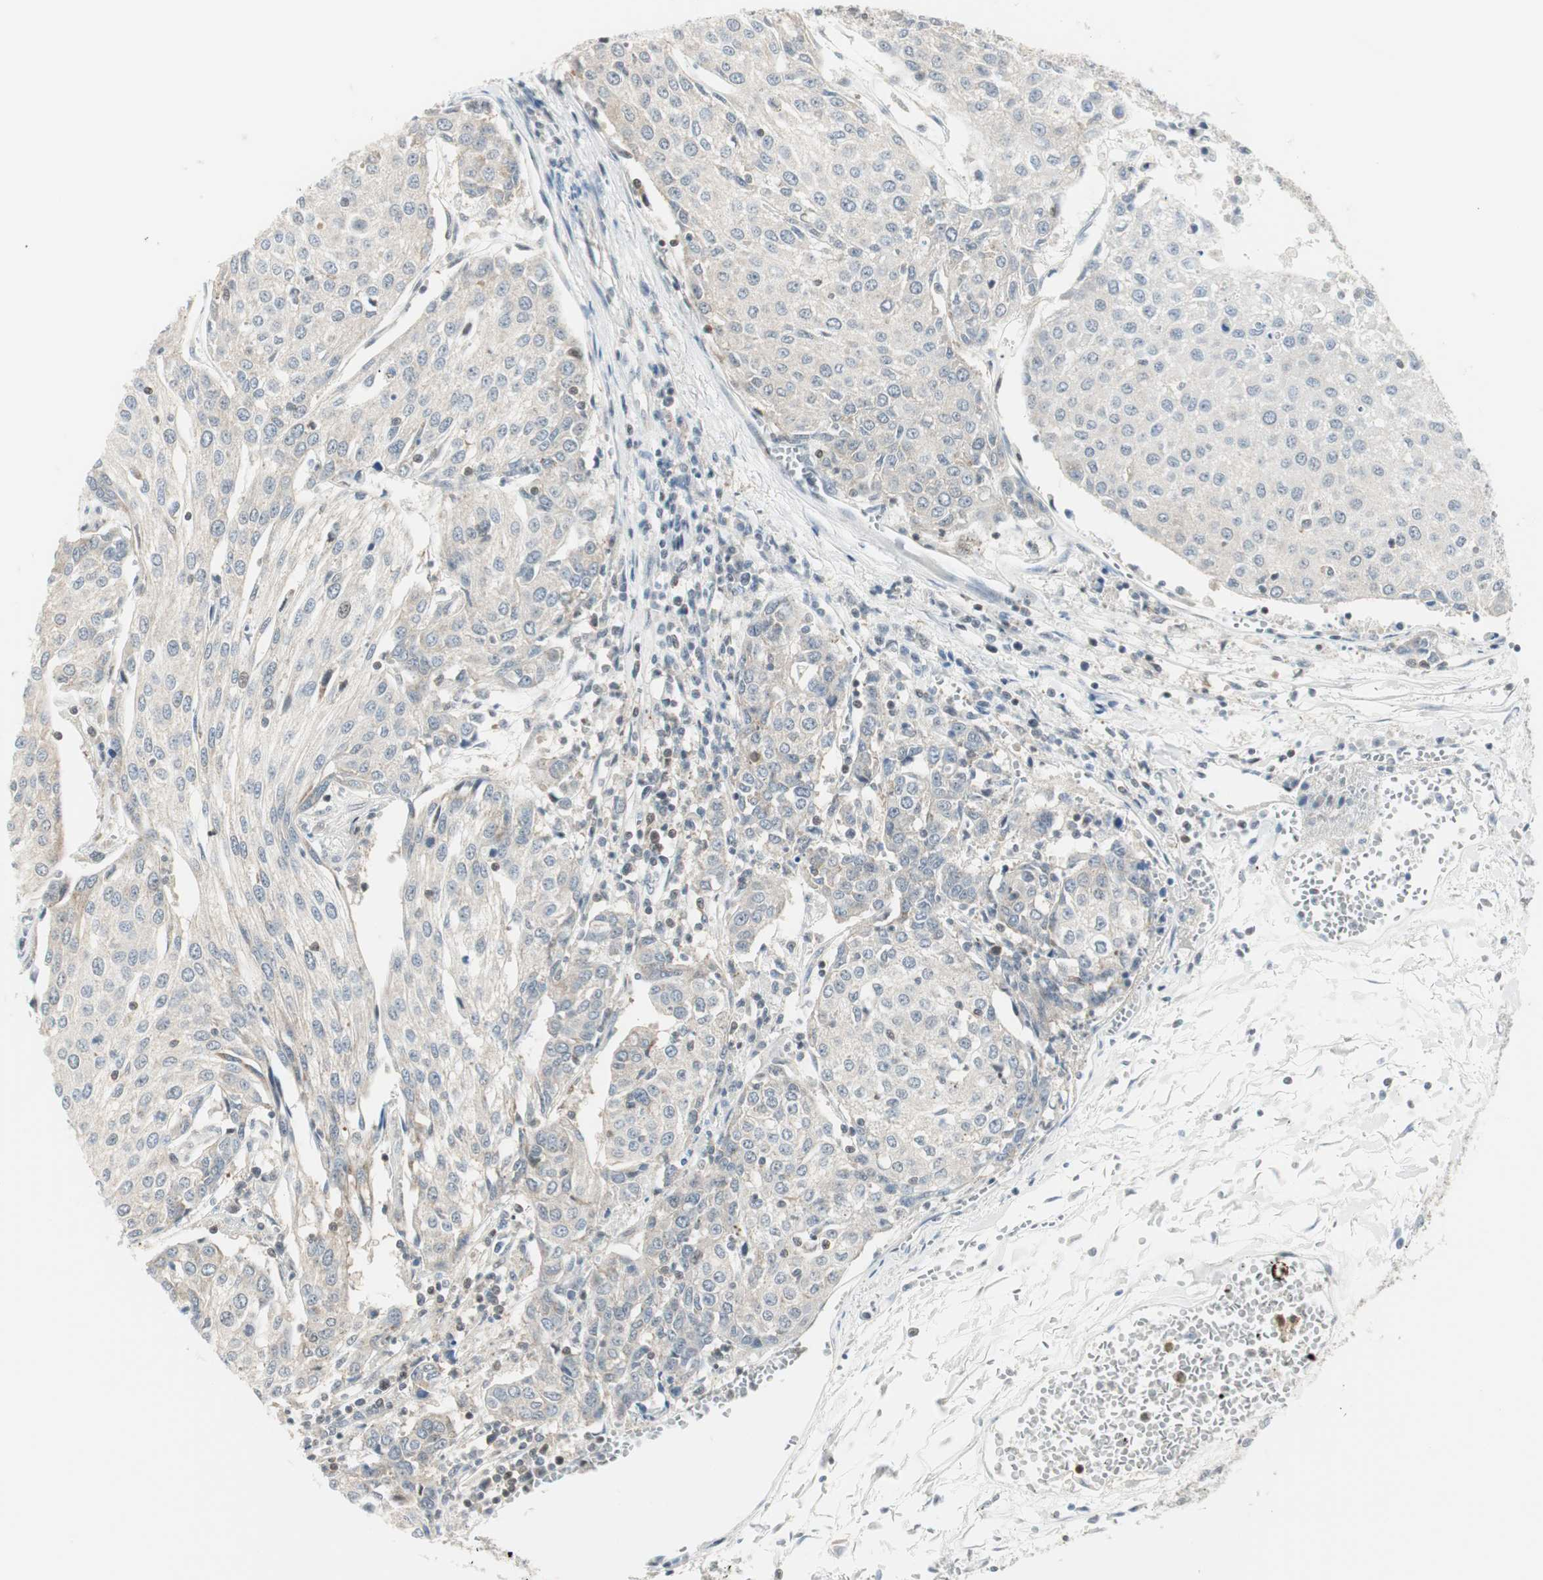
{"staining": {"intensity": "weak", "quantity": ">75%", "location": "cytoplasmic/membranous"}, "tissue": "urothelial cancer", "cell_type": "Tumor cells", "image_type": "cancer", "snomed": [{"axis": "morphology", "description": "Urothelial carcinoma, High grade"}, {"axis": "topography", "description": "Urinary bladder"}], "caption": "Weak cytoplasmic/membranous protein staining is present in about >75% of tumor cells in urothelial cancer.", "gene": "PPP1CA", "patient": {"sex": "female", "age": 85}}